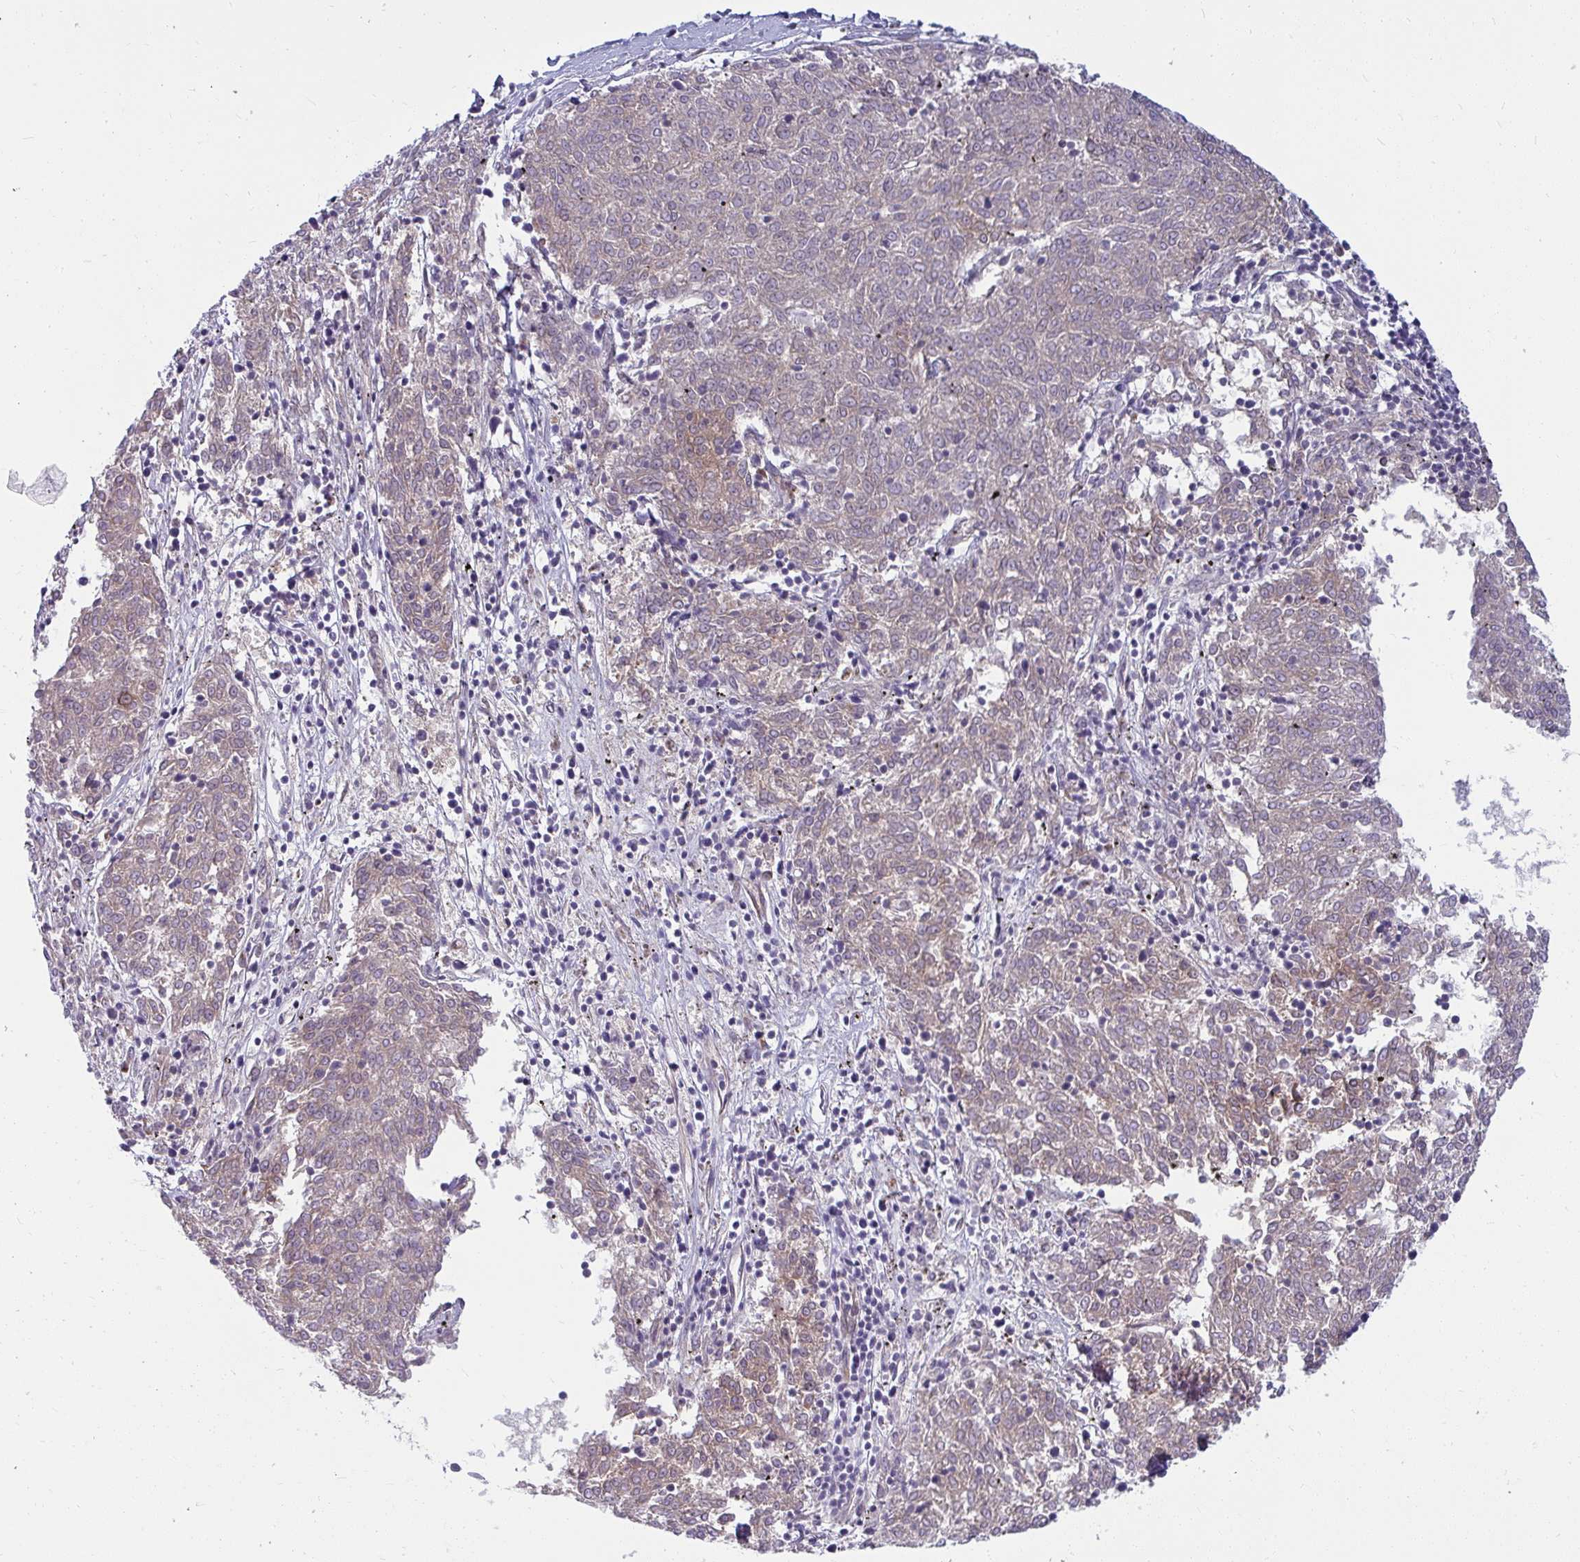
{"staining": {"intensity": "negative", "quantity": "none", "location": "none"}, "tissue": "melanoma", "cell_type": "Tumor cells", "image_type": "cancer", "snomed": [{"axis": "morphology", "description": "Malignant melanoma, NOS"}, {"axis": "topography", "description": "Skin"}], "caption": "Immunohistochemistry of human melanoma displays no positivity in tumor cells.", "gene": "IFIT3", "patient": {"sex": "female", "age": 72}}